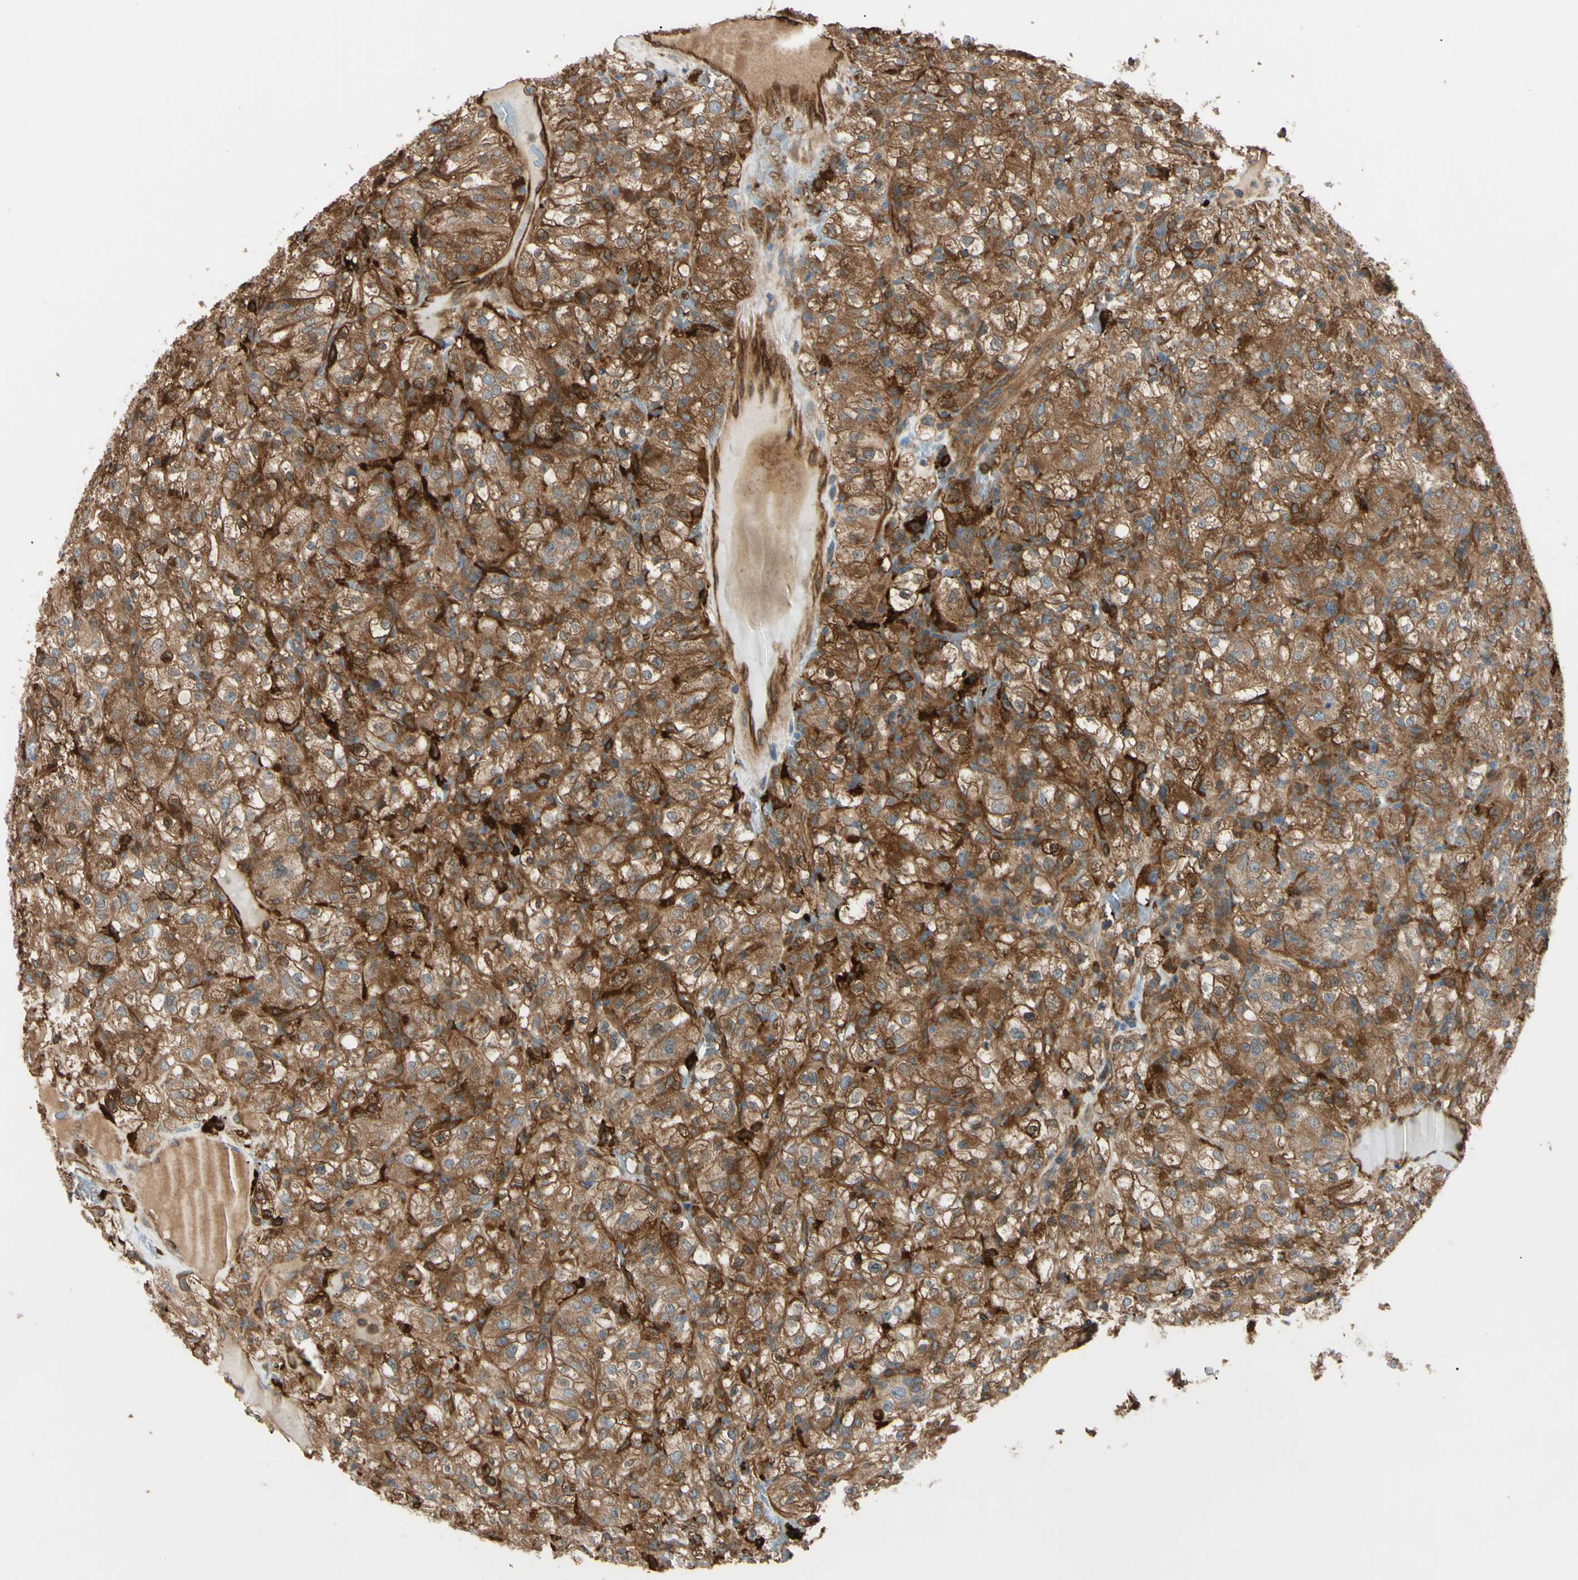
{"staining": {"intensity": "strong", "quantity": ">75%", "location": "cytoplasmic/membranous"}, "tissue": "renal cancer", "cell_type": "Tumor cells", "image_type": "cancer", "snomed": [{"axis": "morphology", "description": "Normal tissue, NOS"}, {"axis": "morphology", "description": "Adenocarcinoma, NOS"}, {"axis": "topography", "description": "Kidney"}], "caption": "Adenocarcinoma (renal) stained with IHC reveals strong cytoplasmic/membranous positivity in approximately >75% of tumor cells.", "gene": "PTPN12", "patient": {"sex": "female", "age": 72}}